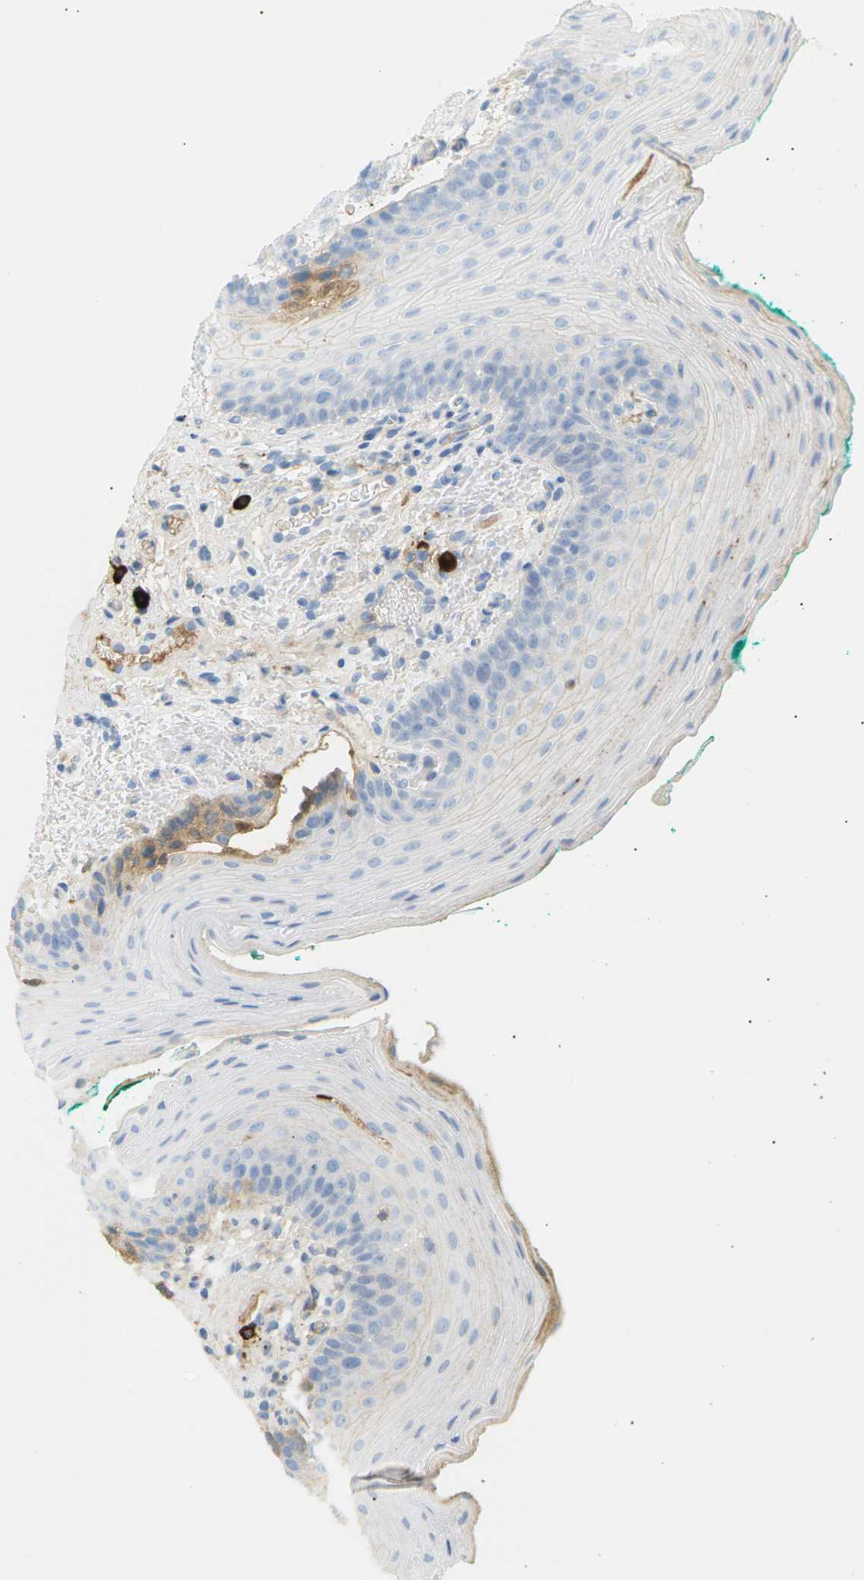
{"staining": {"intensity": "weak", "quantity": "<25%", "location": "cytoplasmic/membranous"}, "tissue": "oral mucosa", "cell_type": "Squamous epithelial cells", "image_type": "normal", "snomed": [{"axis": "morphology", "description": "Normal tissue, NOS"}, {"axis": "topography", "description": "Oral tissue"}], "caption": "Oral mucosa stained for a protein using immunohistochemistry (IHC) shows no expression squamous epithelial cells.", "gene": "IGLC3", "patient": {"sex": "male", "age": 58}}